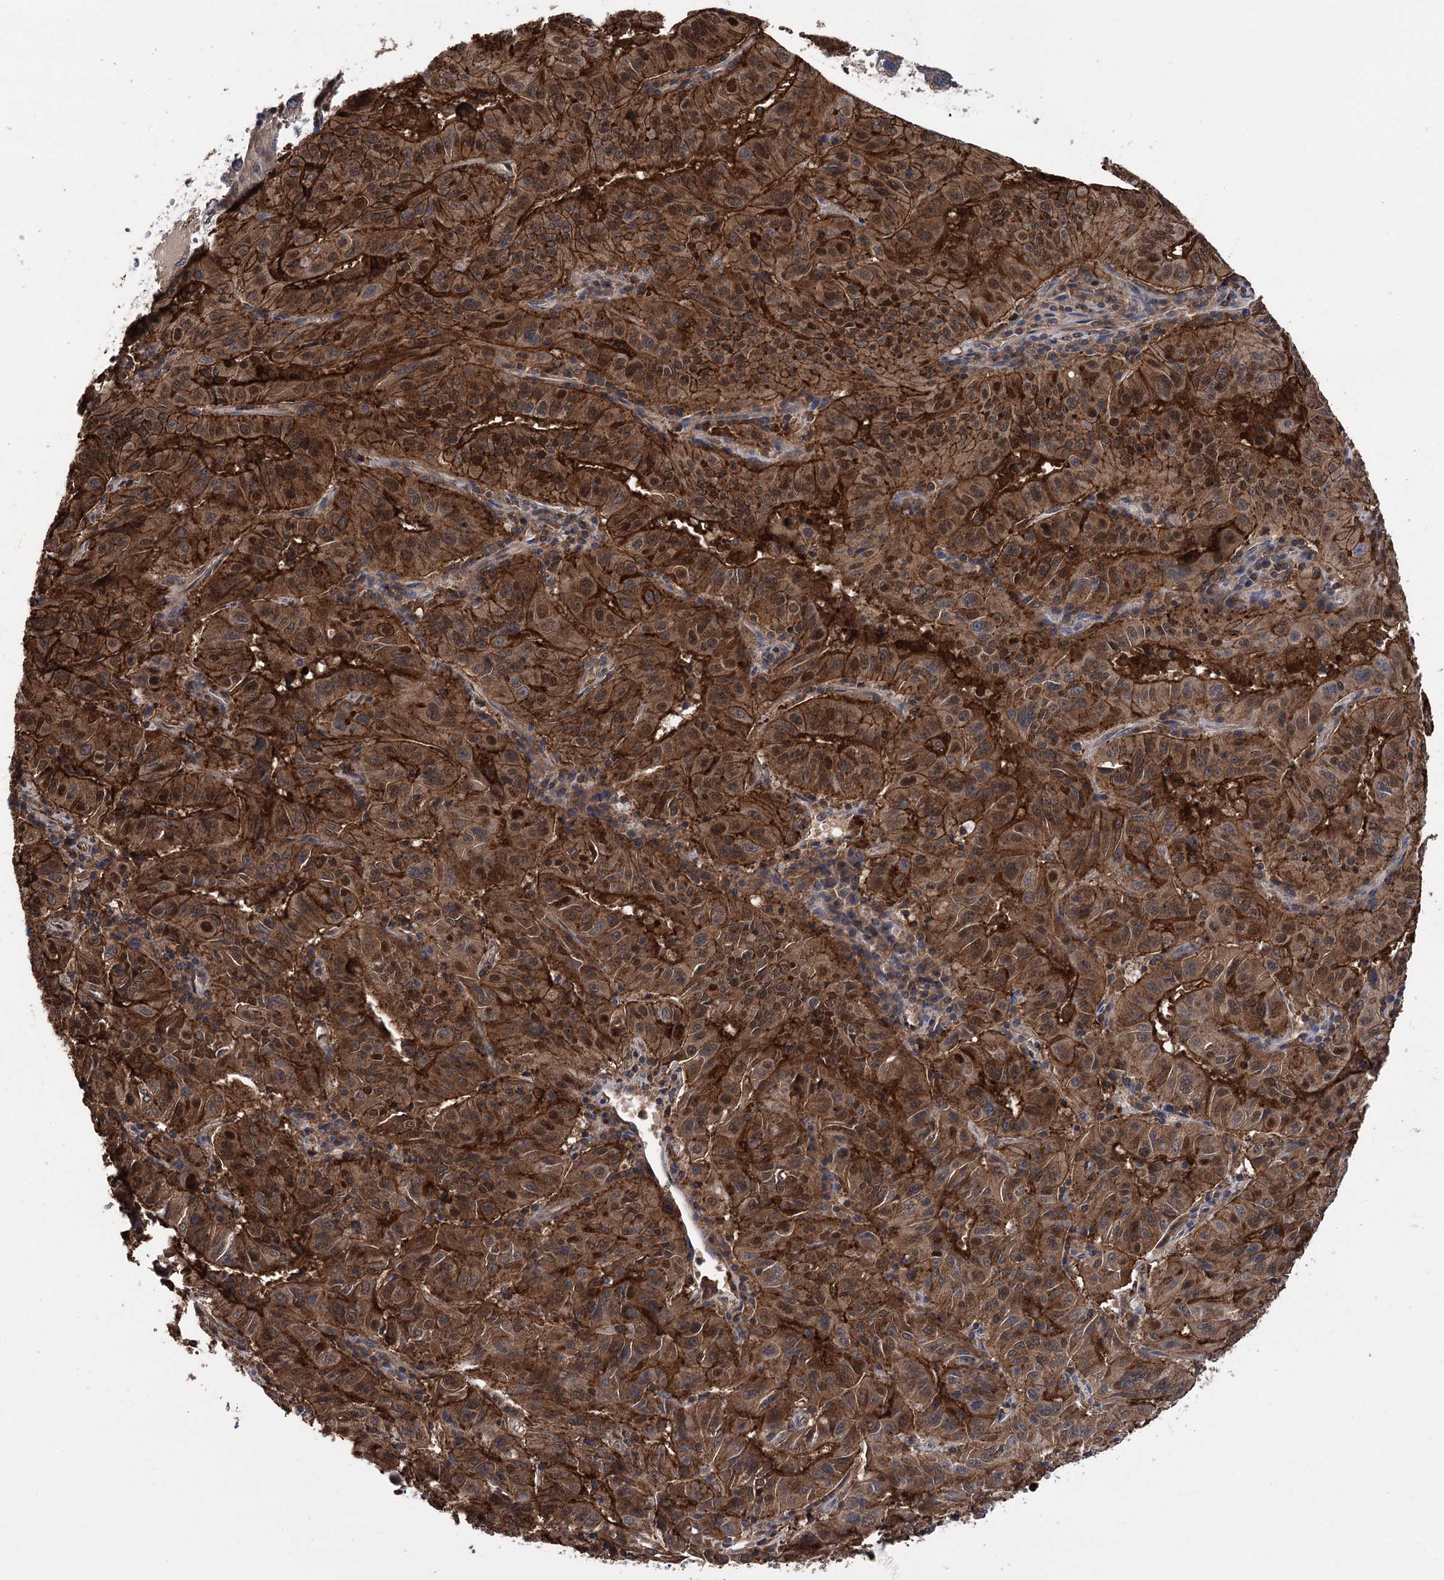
{"staining": {"intensity": "strong", "quantity": ">75%", "location": "cytoplasmic/membranous"}, "tissue": "pancreatic cancer", "cell_type": "Tumor cells", "image_type": "cancer", "snomed": [{"axis": "morphology", "description": "Adenocarcinoma, NOS"}, {"axis": "topography", "description": "Pancreas"}], "caption": "Human pancreatic adenocarcinoma stained with a protein marker shows strong staining in tumor cells.", "gene": "DPP3", "patient": {"sex": "male", "age": 63}}